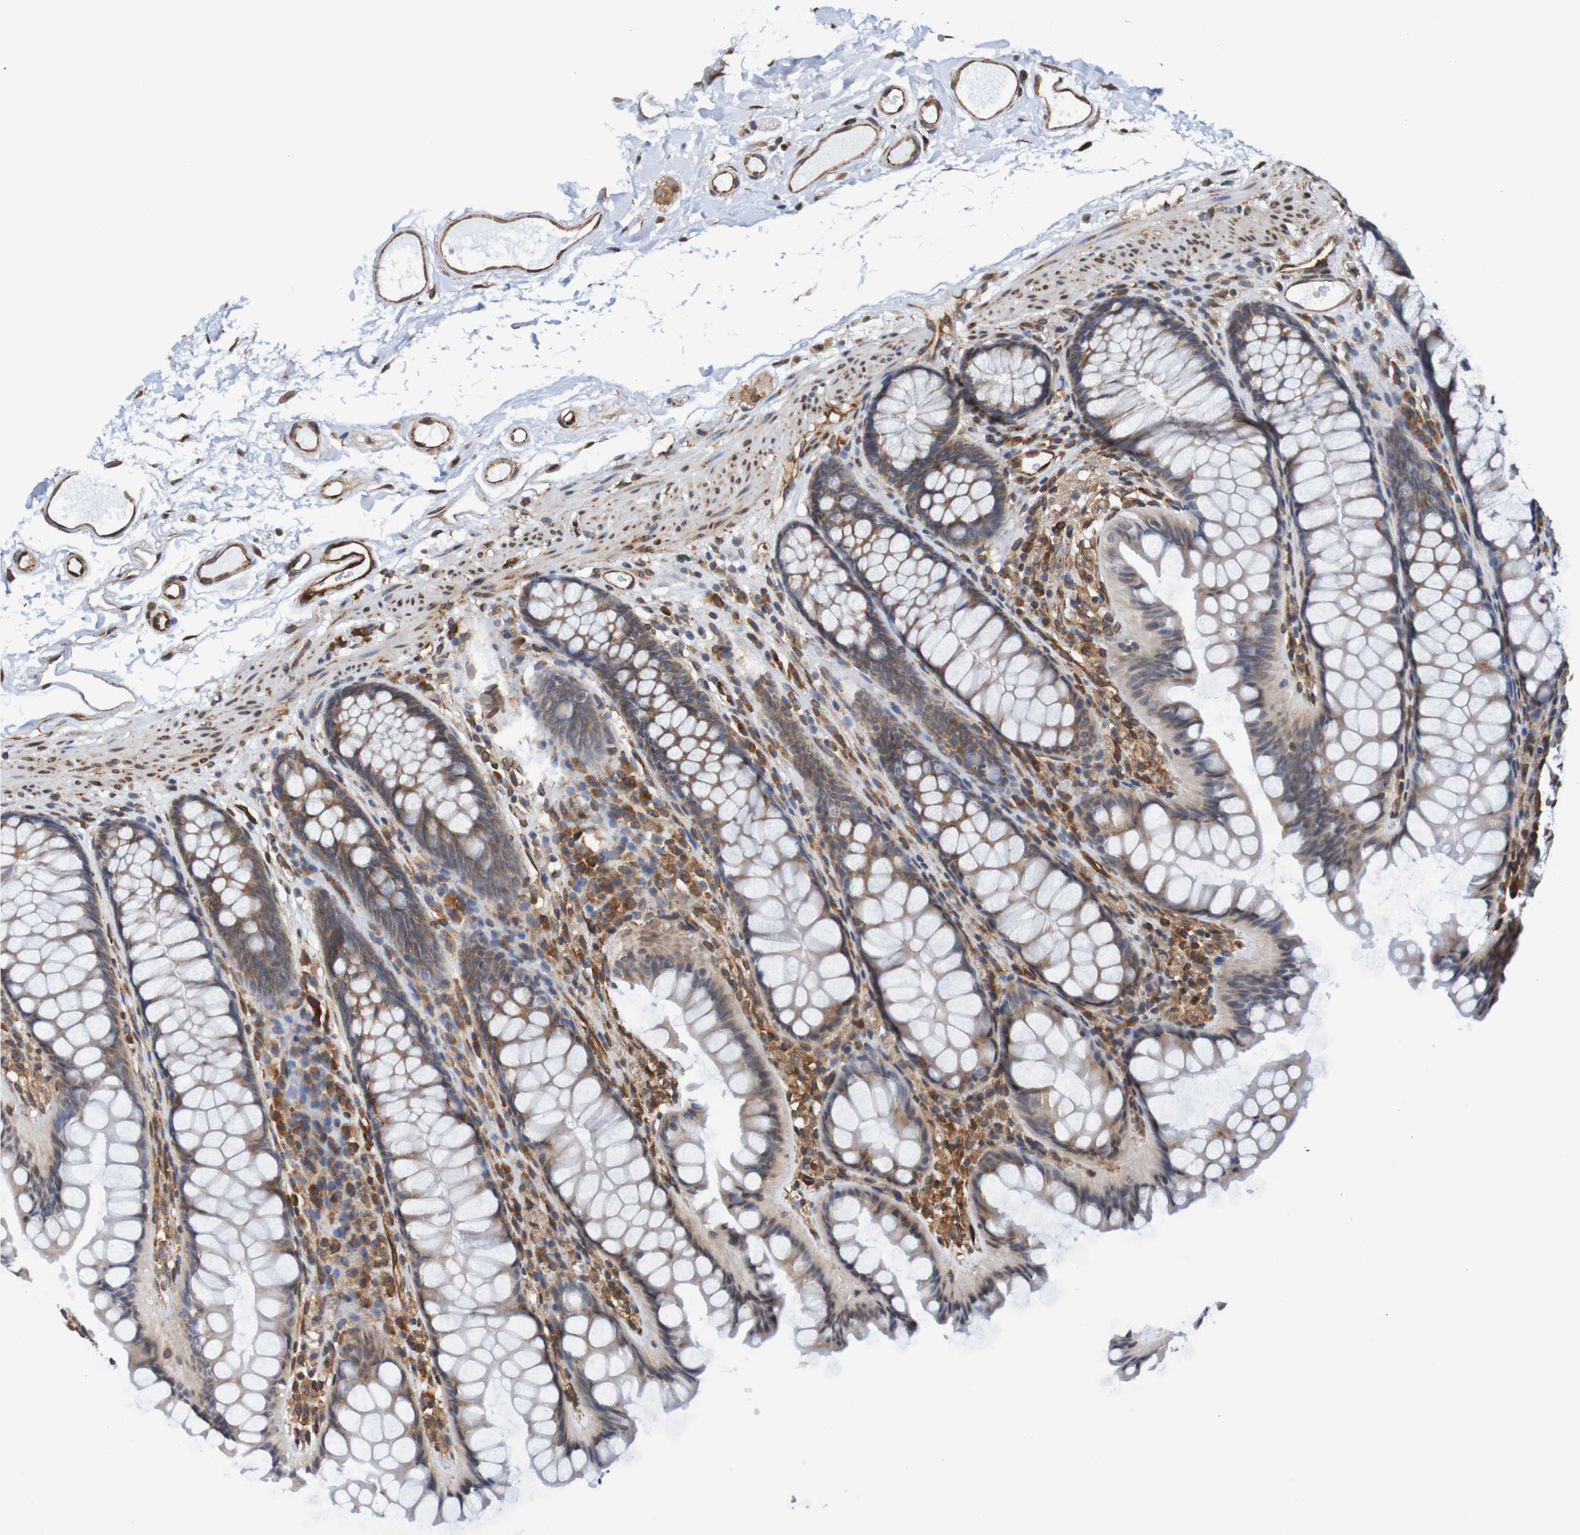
{"staining": {"intensity": "strong", "quantity": ">75%", "location": "cytoplasmic/membranous"}, "tissue": "colon", "cell_type": "Endothelial cells", "image_type": "normal", "snomed": [{"axis": "morphology", "description": "Normal tissue, NOS"}, {"axis": "topography", "description": "Colon"}], "caption": "A brown stain labels strong cytoplasmic/membranous positivity of a protein in endothelial cells of normal colon.", "gene": "TMEM109", "patient": {"sex": "female", "age": 55}}